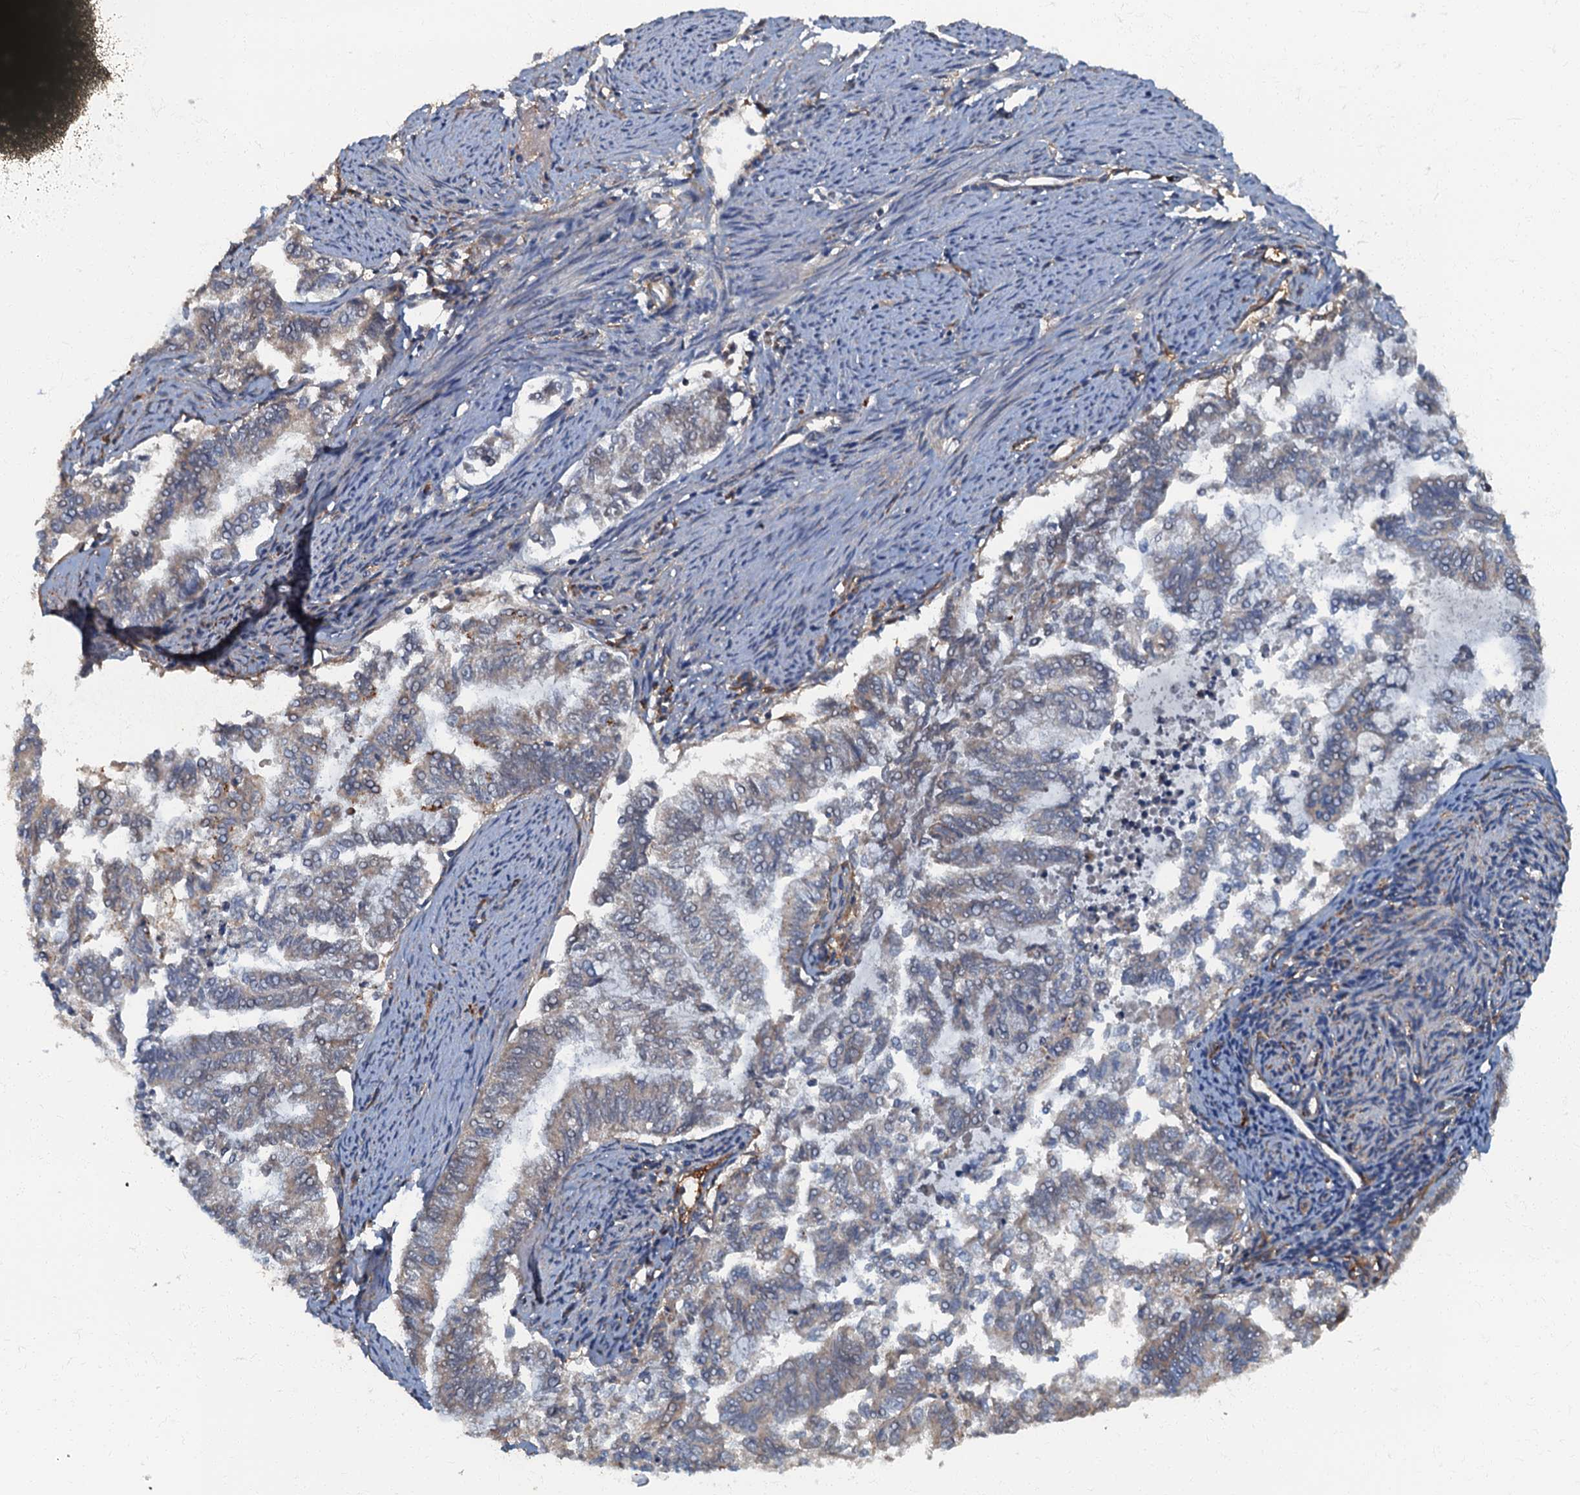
{"staining": {"intensity": "weak", "quantity": "<25%", "location": "cytoplasmic/membranous"}, "tissue": "endometrial cancer", "cell_type": "Tumor cells", "image_type": "cancer", "snomed": [{"axis": "morphology", "description": "Adenocarcinoma, NOS"}, {"axis": "topography", "description": "Endometrium"}], "caption": "The histopathology image exhibits no staining of tumor cells in endometrial cancer (adenocarcinoma). The staining was performed using DAB to visualize the protein expression in brown, while the nuclei were stained in blue with hematoxylin (Magnification: 20x).", "gene": "ARL11", "patient": {"sex": "female", "age": 79}}